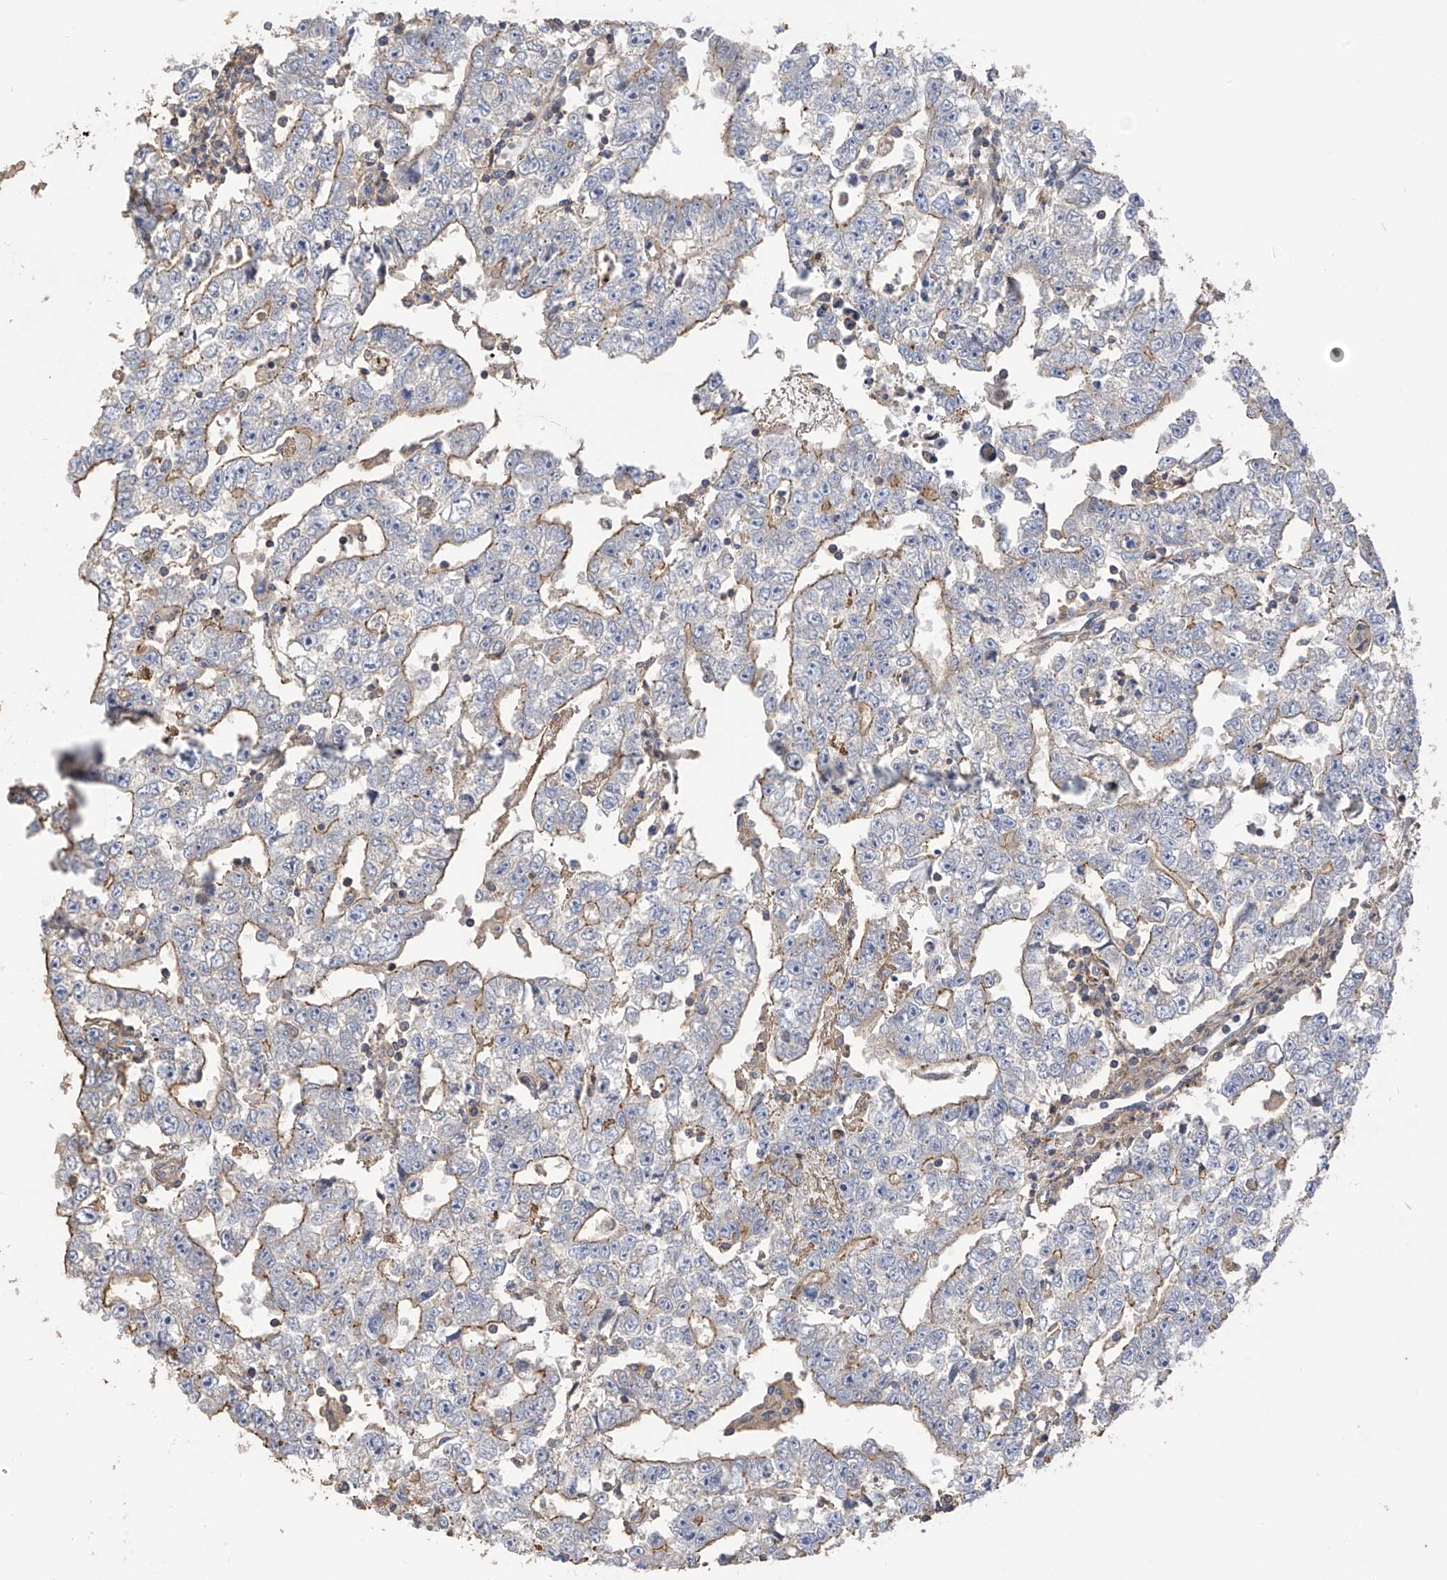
{"staining": {"intensity": "moderate", "quantity": "<25%", "location": "cytoplasmic/membranous"}, "tissue": "testis cancer", "cell_type": "Tumor cells", "image_type": "cancer", "snomed": [{"axis": "morphology", "description": "Carcinoma, Embryonal, NOS"}, {"axis": "topography", "description": "Testis"}], "caption": "This is an image of IHC staining of testis cancer (embryonal carcinoma), which shows moderate expression in the cytoplasmic/membranous of tumor cells.", "gene": "SLC43A3", "patient": {"sex": "male", "age": 25}}